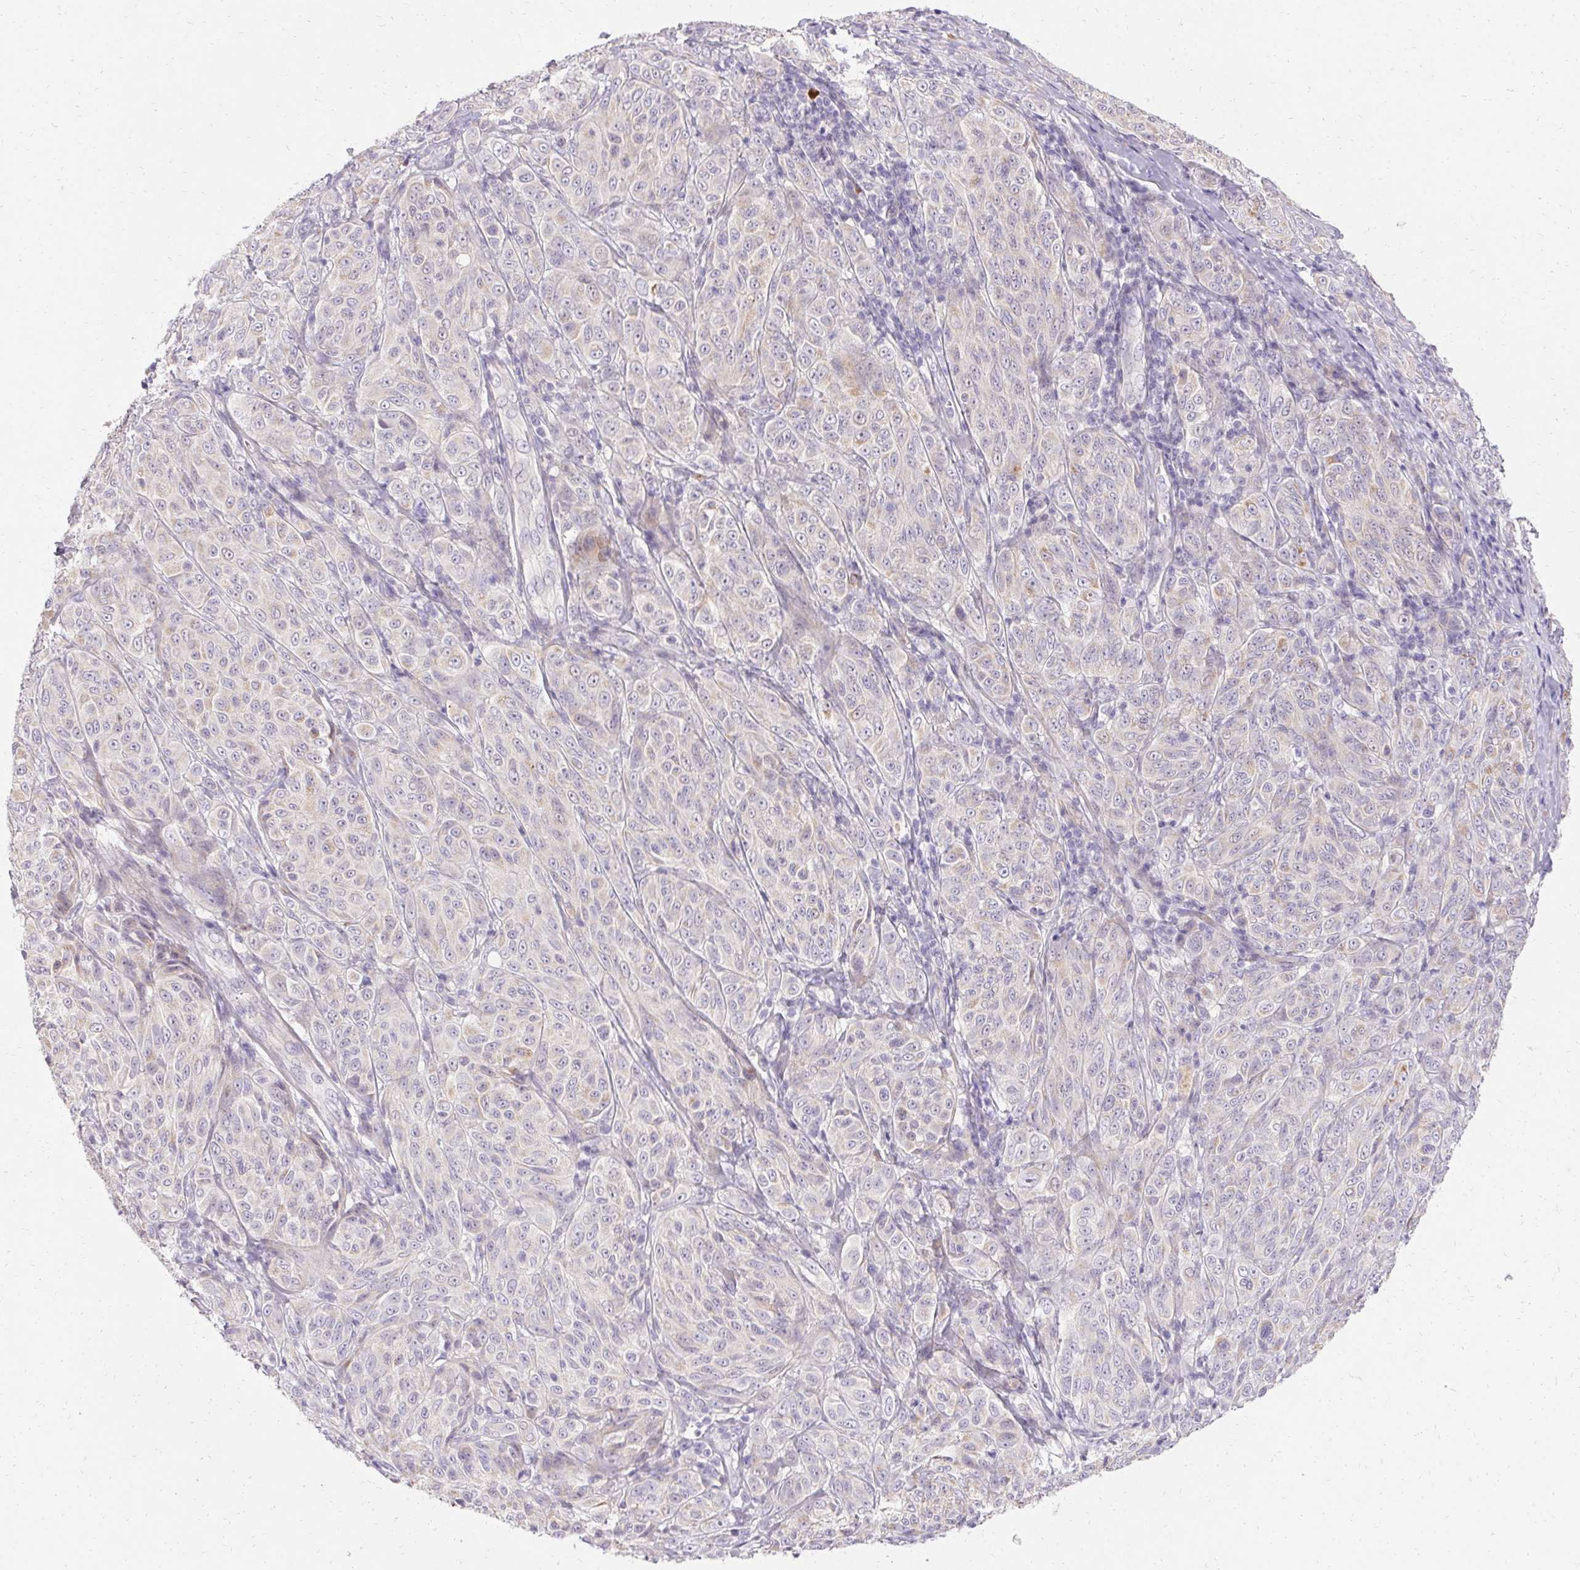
{"staining": {"intensity": "negative", "quantity": "none", "location": "none"}, "tissue": "melanoma", "cell_type": "Tumor cells", "image_type": "cancer", "snomed": [{"axis": "morphology", "description": "Malignant melanoma, NOS"}, {"axis": "topography", "description": "Skin"}], "caption": "IHC micrograph of human melanoma stained for a protein (brown), which shows no staining in tumor cells.", "gene": "TRIP13", "patient": {"sex": "male", "age": 89}}